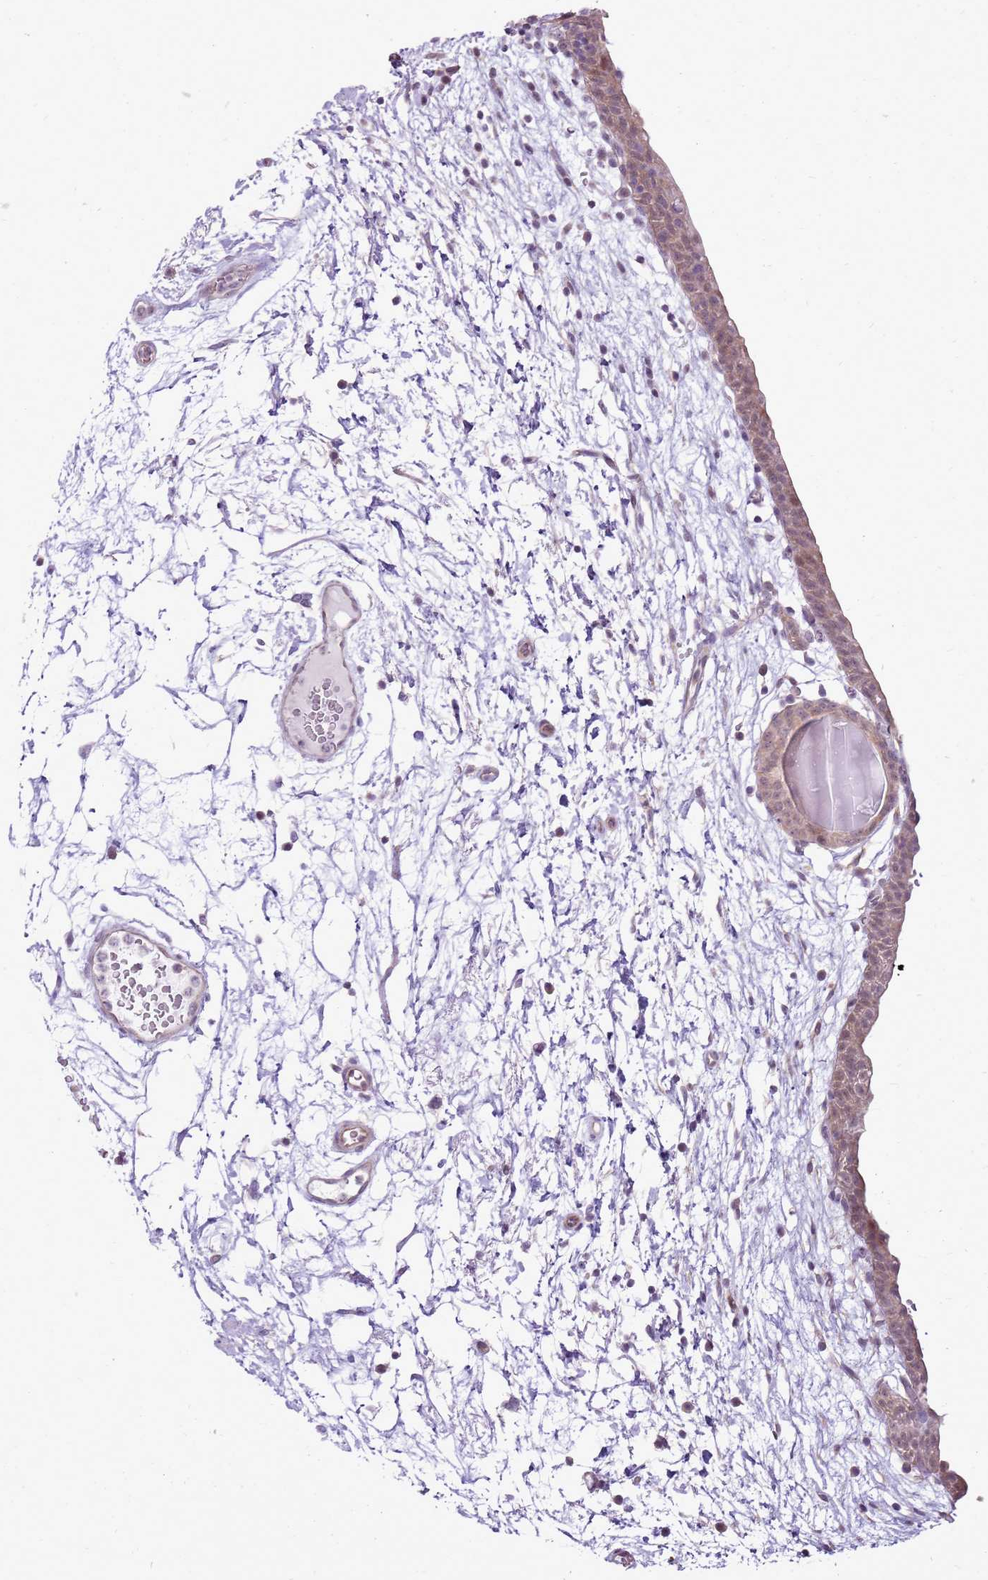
{"staining": {"intensity": "weak", "quantity": "25%-75%", "location": "cytoplasmic/membranous"}, "tissue": "urinary bladder", "cell_type": "Urothelial cells", "image_type": "normal", "snomed": [{"axis": "morphology", "description": "Normal tissue, NOS"}, {"axis": "topography", "description": "Urinary bladder"}], "caption": "Approximately 25%-75% of urothelial cells in unremarkable urinary bladder reveal weak cytoplasmic/membranous protein expression as visualized by brown immunohistochemical staining.", "gene": "UGGT2", "patient": {"sex": "male", "age": 83}}